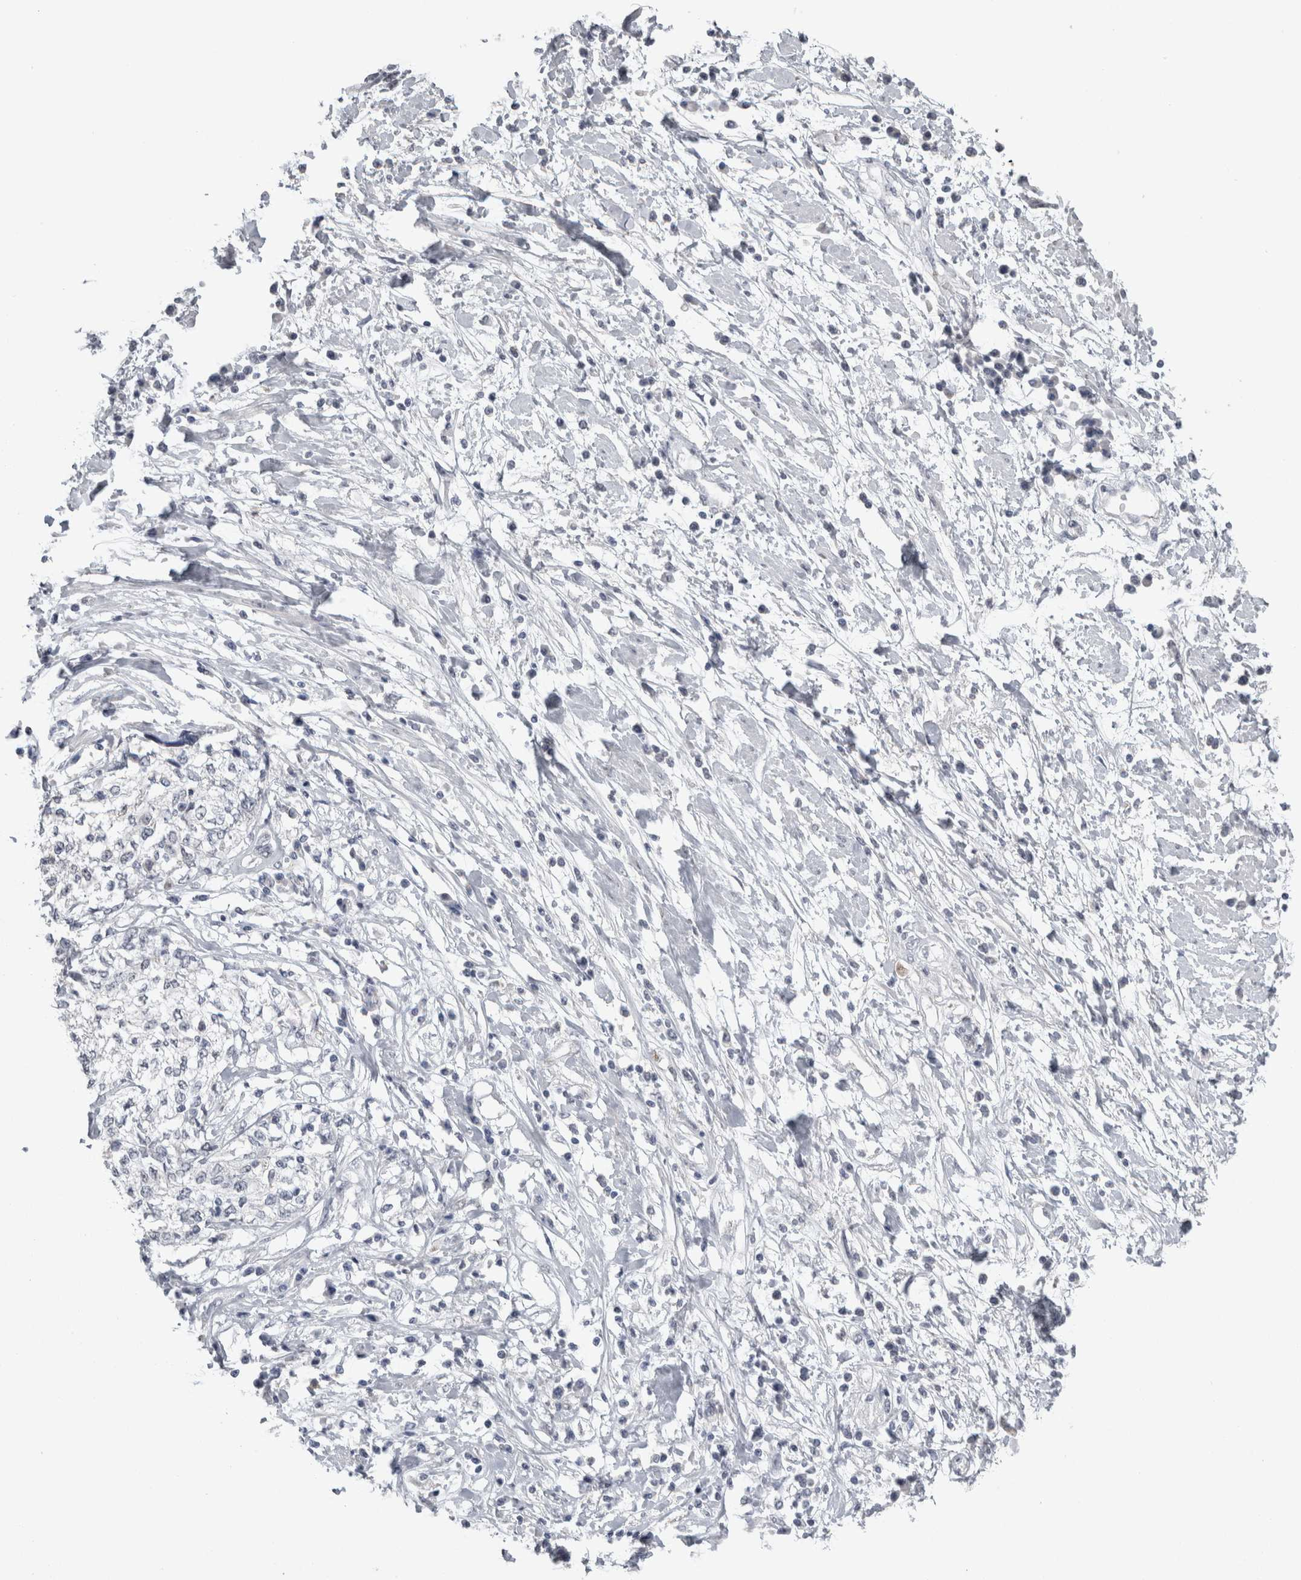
{"staining": {"intensity": "negative", "quantity": "none", "location": "none"}, "tissue": "cervical cancer", "cell_type": "Tumor cells", "image_type": "cancer", "snomed": [{"axis": "morphology", "description": "Squamous cell carcinoma, NOS"}, {"axis": "topography", "description": "Cervix"}], "caption": "IHC of cervical squamous cell carcinoma displays no positivity in tumor cells.", "gene": "PLIN1", "patient": {"sex": "female", "age": 57}}